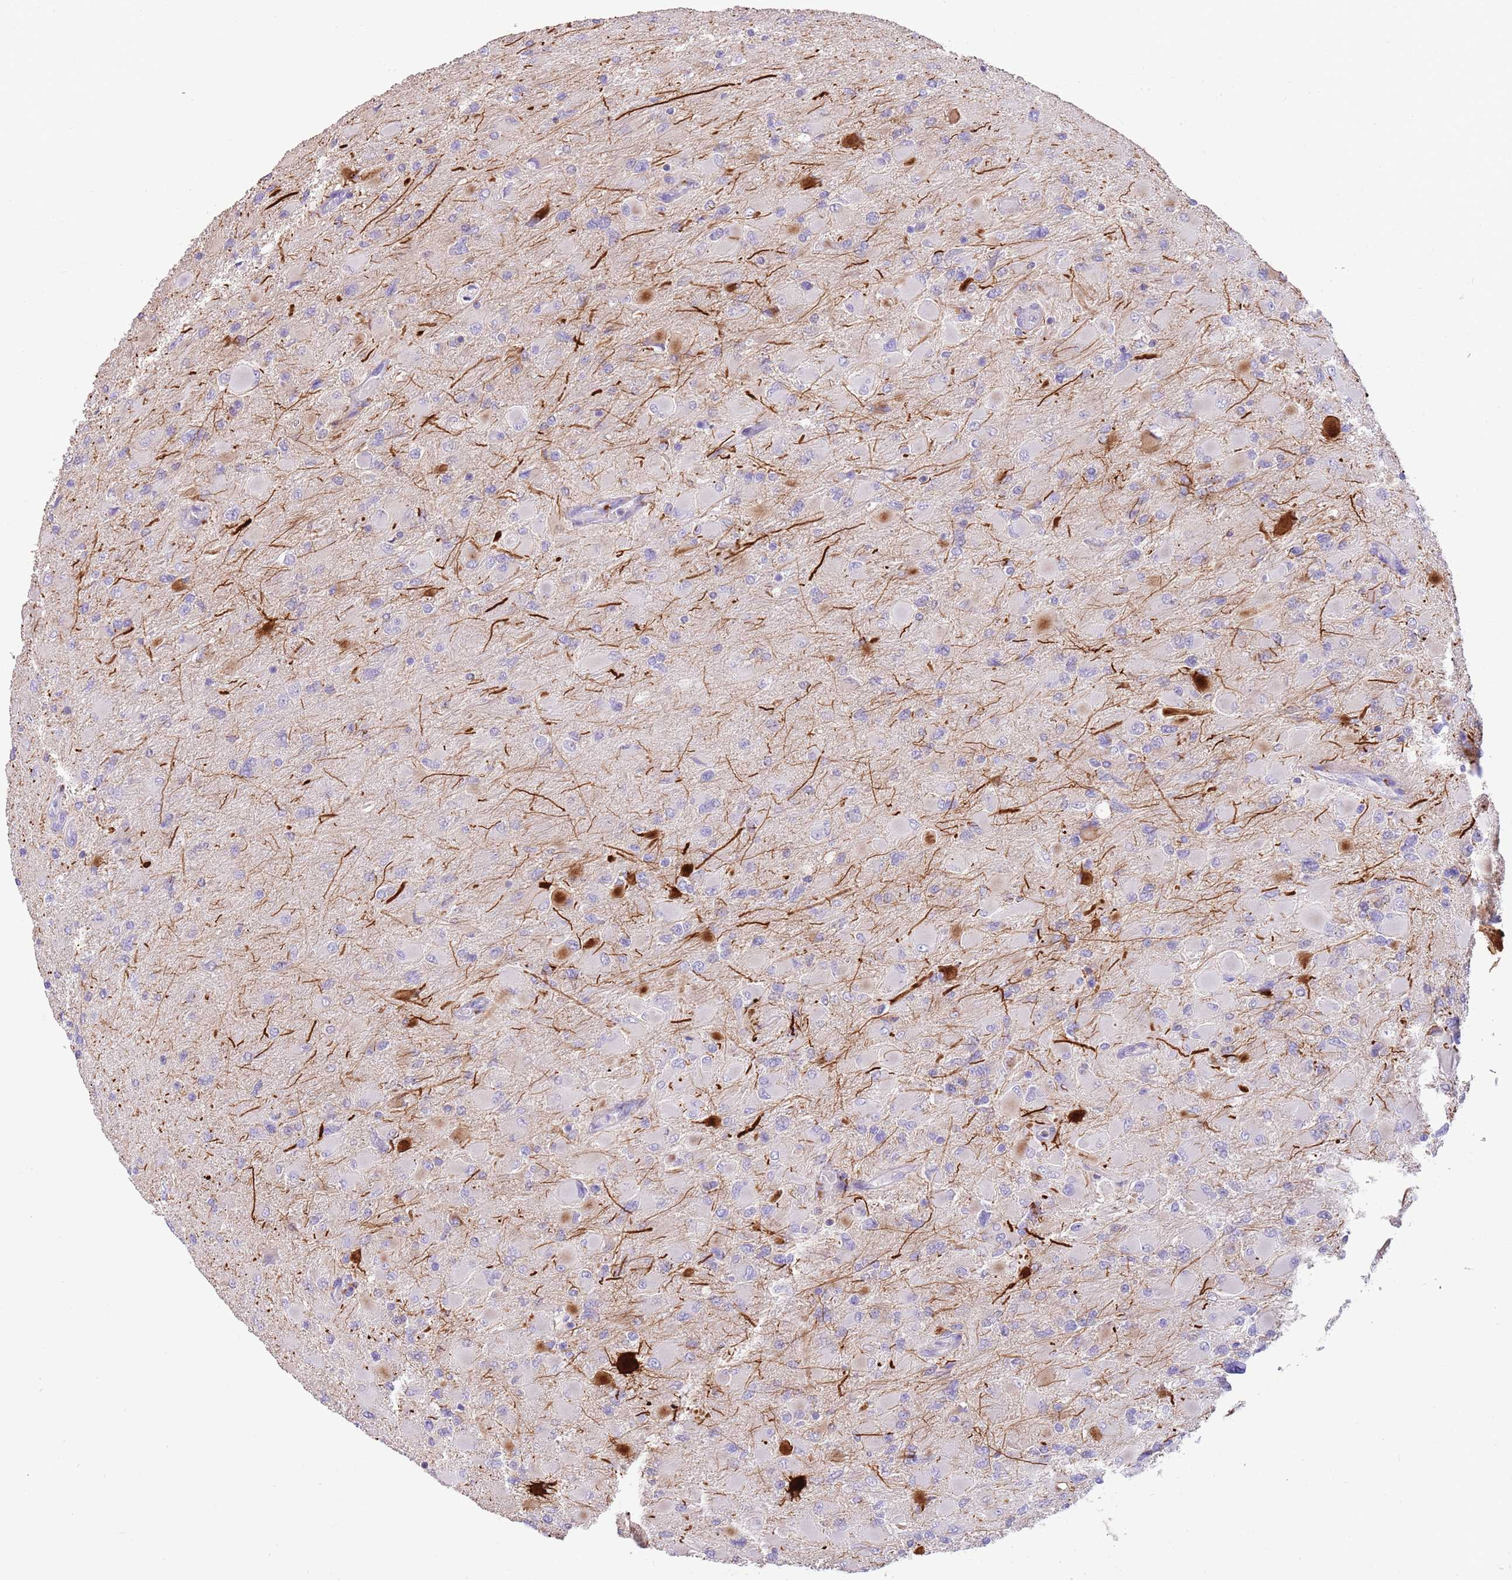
{"staining": {"intensity": "negative", "quantity": "none", "location": "none"}, "tissue": "glioma", "cell_type": "Tumor cells", "image_type": "cancer", "snomed": [{"axis": "morphology", "description": "Glioma, malignant, High grade"}, {"axis": "topography", "description": "Cerebral cortex"}], "caption": "High-grade glioma (malignant) stained for a protein using immunohistochemistry reveals no staining tumor cells.", "gene": "SFTPA1", "patient": {"sex": "female", "age": 36}}